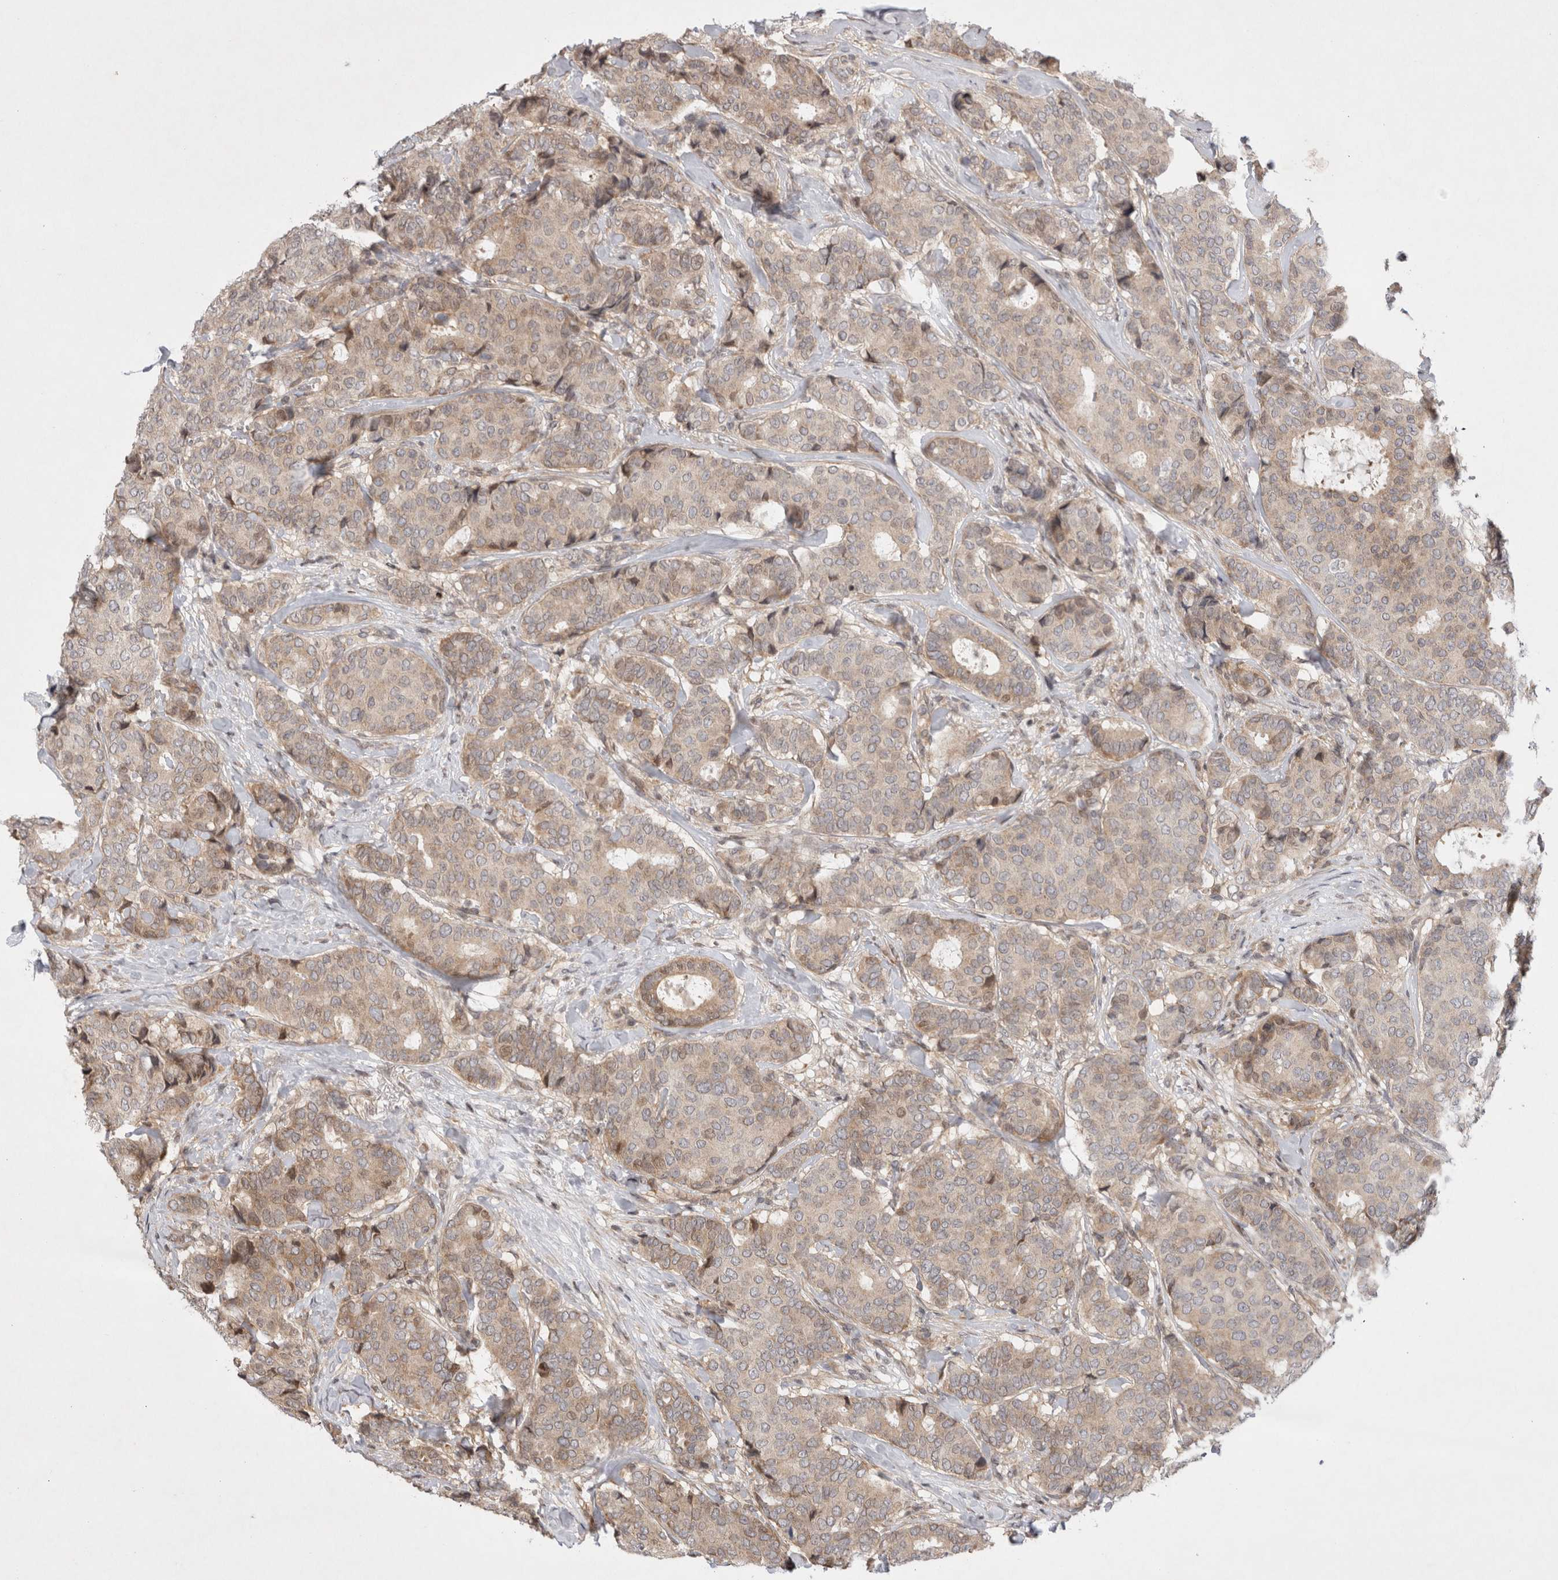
{"staining": {"intensity": "weak", "quantity": ">75%", "location": "cytoplasmic/membranous,nuclear"}, "tissue": "breast cancer", "cell_type": "Tumor cells", "image_type": "cancer", "snomed": [{"axis": "morphology", "description": "Duct carcinoma"}, {"axis": "topography", "description": "Breast"}], "caption": "Breast cancer (infiltrating ductal carcinoma) stained with a brown dye exhibits weak cytoplasmic/membranous and nuclear positive positivity in approximately >75% of tumor cells.", "gene": "EIF2AK1", "patient": {"sex": "female", "age": 75}}